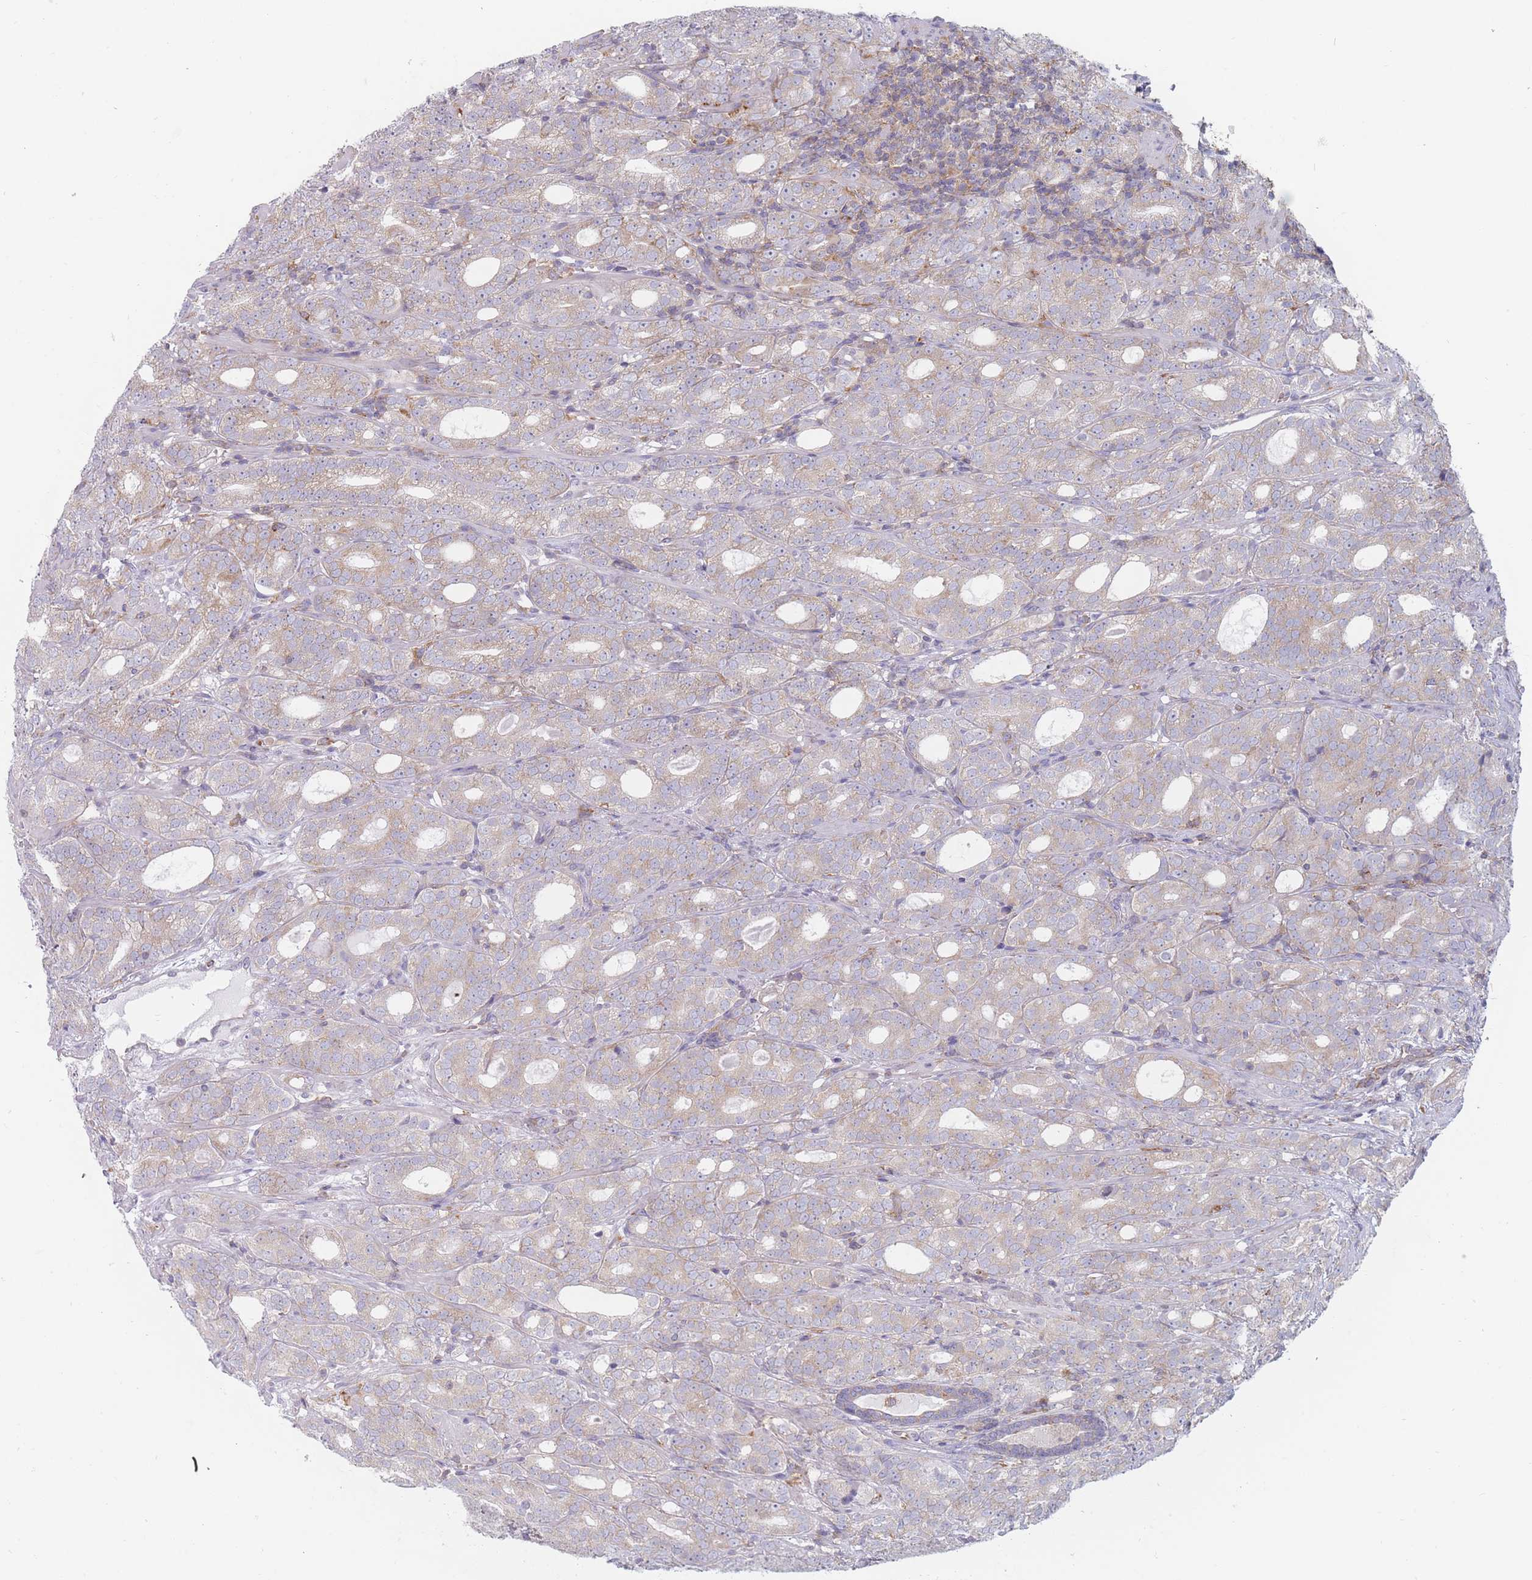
{"staining": {"intensity": "moderate", "quantity": "25%-75%", "location": "cytoplasmic/membranous"}, "tissue": "prostate cancer", "cell_type": "Tumor cells", "image_type": "cancer", "snomed": [{"axis": "morphology", "description": "Adenocarcinoma, High grade"}, {"axis": "topography", "description": "Prostate"}], "caption": "Immunohistochemical staining of high-grade adenocarcinoma (prostate) exhibits medium levels of moderate cytoplasmic/membranous protein staining in approximately 25%-75% of tumor cells.", "gene": "MAP1S", "patient": {"sex": "male", "age": 64}}